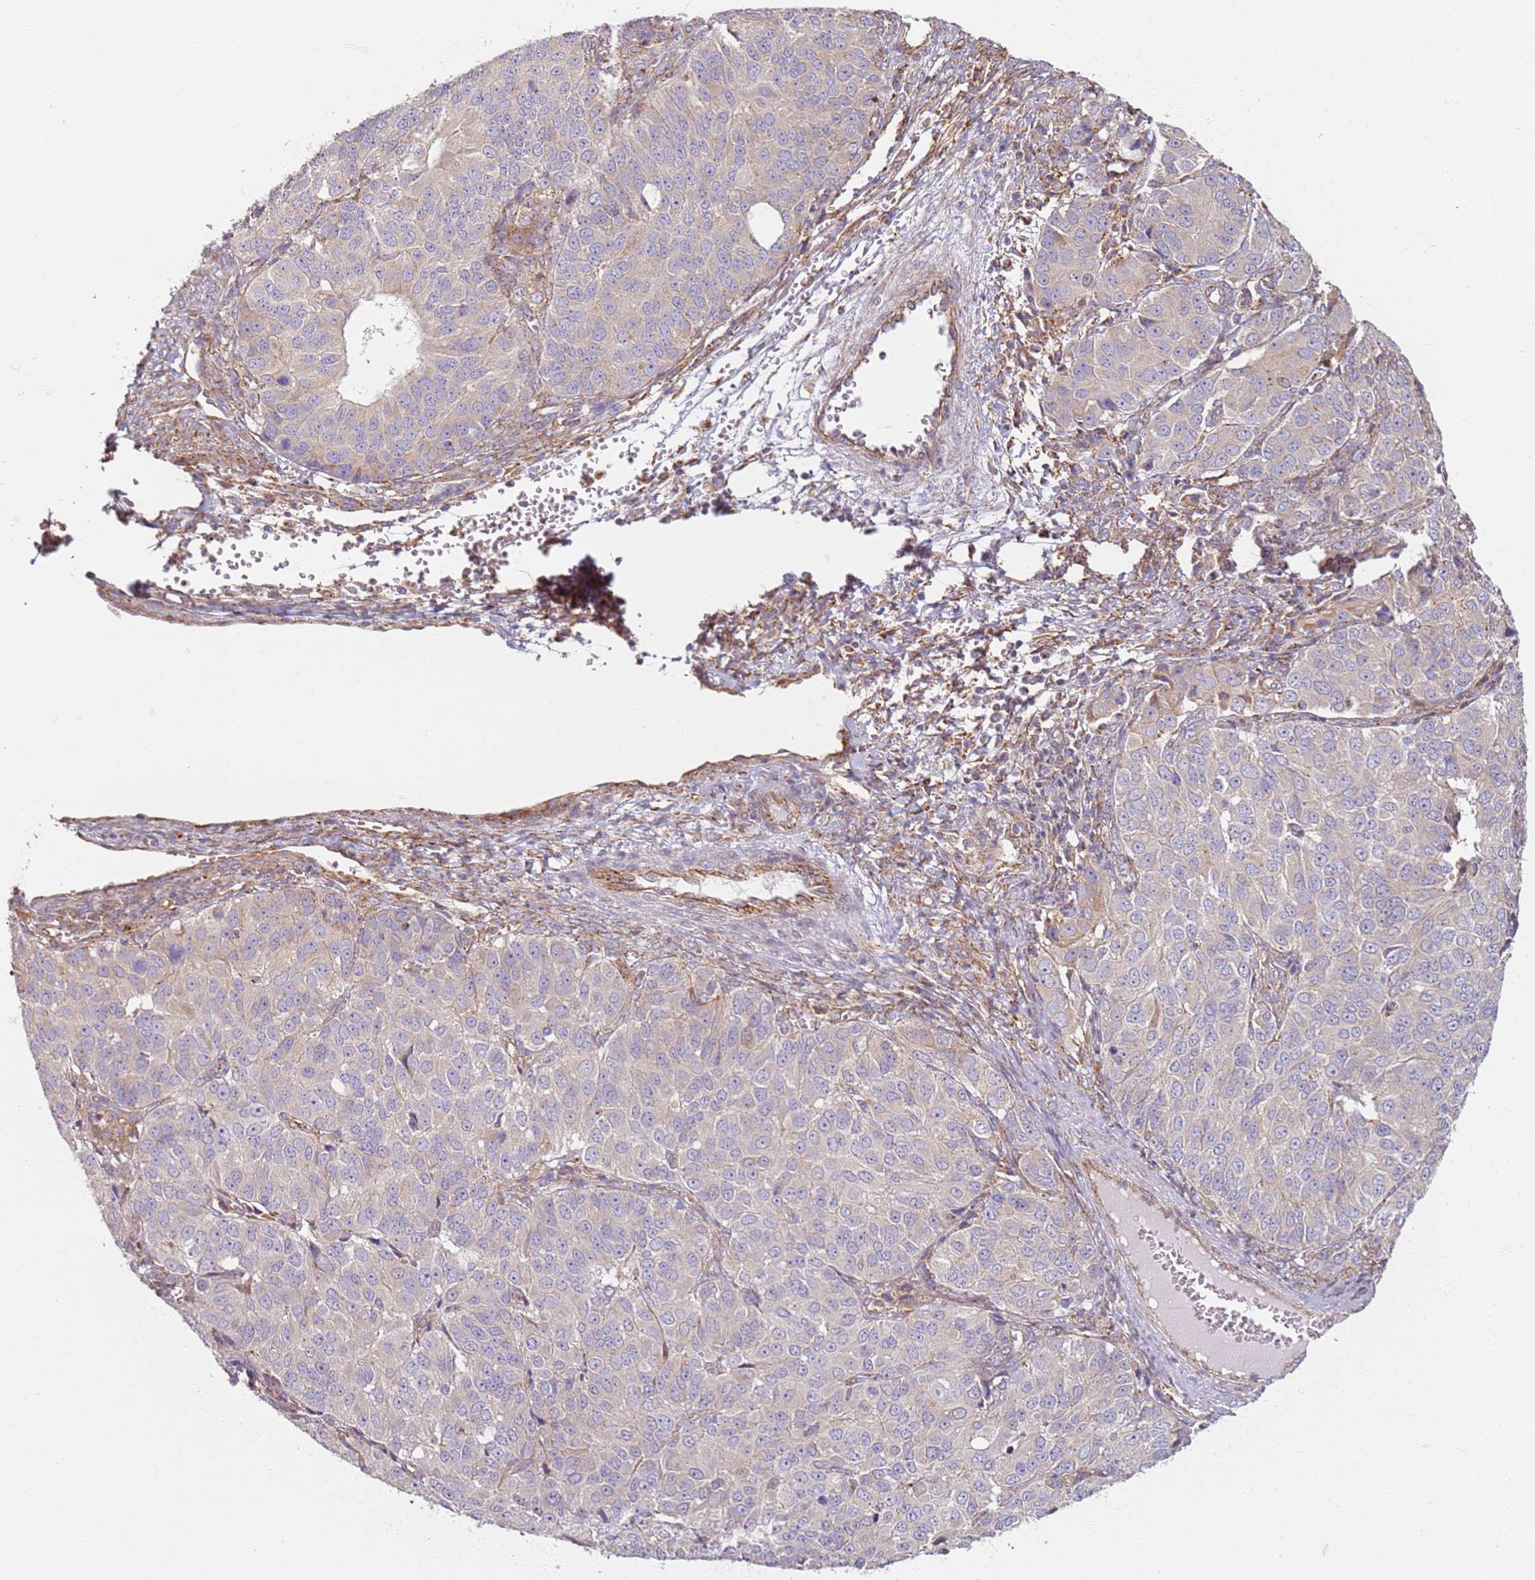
{"staining": {"intensity": "negative", "quantity": "none", "location": "none"}, "tissue": "ovarian cancer", "cell_type": "Tumor cells", "image_type": "cancer", "snomed": [{"axis": "morphology", "description": "Carcinoma, endometroid"}, {"axis": "topography", "description": "Ovary"}], "caption": "This image is of endometroid carcinoma (ovarian) stained with IHC to label a protein in brown with the nuclei are counter-stained blue. There is no positivity in tumor cells.", "gene": "PROKR2", "patient": {"sex": "female", "age": 51}}